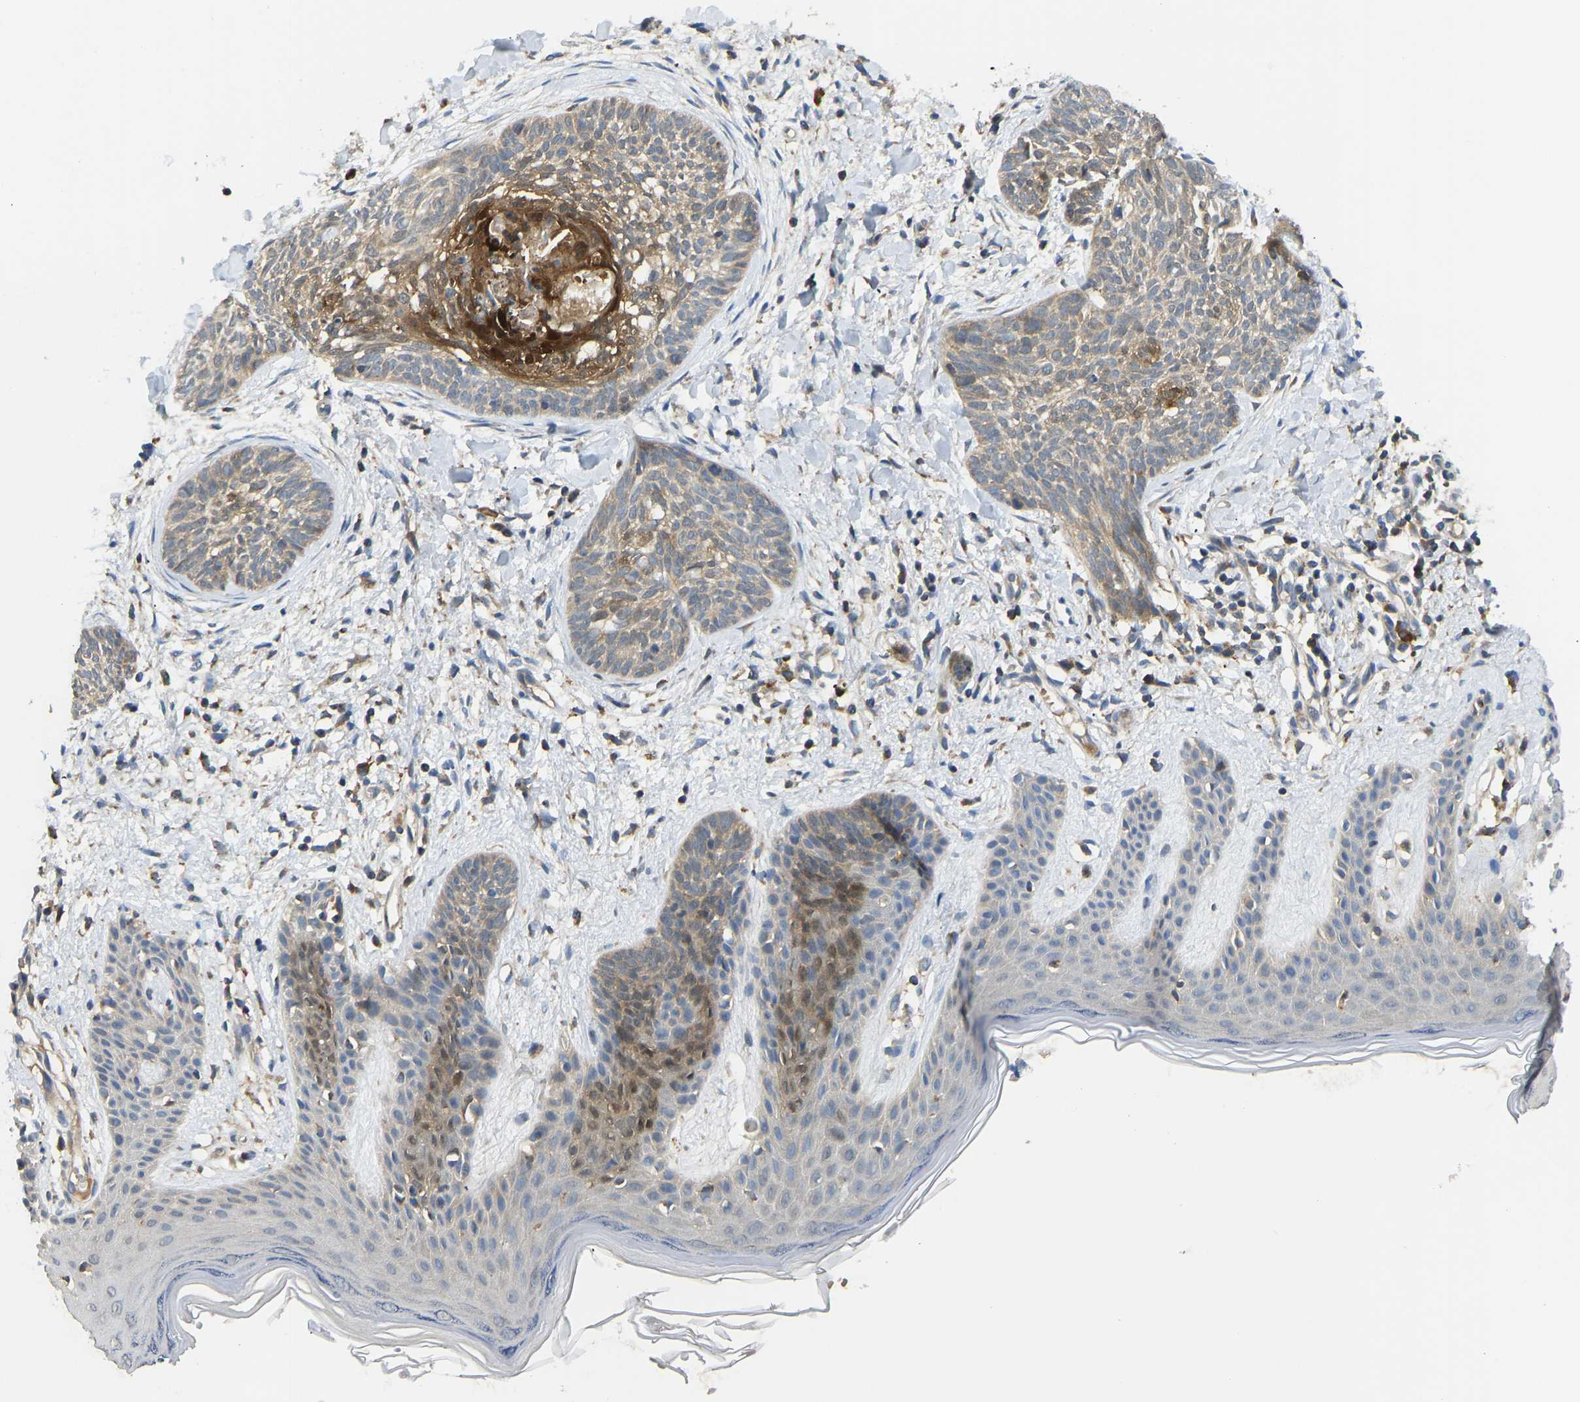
{"staining": {"intensity": "weak", "quantity": ">75%", "location": "cytoplasmic/membranous"}, "tissue": "skin cancer", "cell_type": "Tumor cells", "image_type": "cancer", "snomed": [{"axis": "morphology", "description": "Basal cell carcinoma"}, {"axis": "topography", "description": "Skin"}], "caption": "The immunohistochemical stain shows weak cytoplasmic/membranous positivity in tumor cells of skin basal cell carcinoma tissue. The protein of interest is shown in brown color, while the nuclei are stained blue.", "gene": "RBP1", "patient": {"sex": "female", "age": 59}}